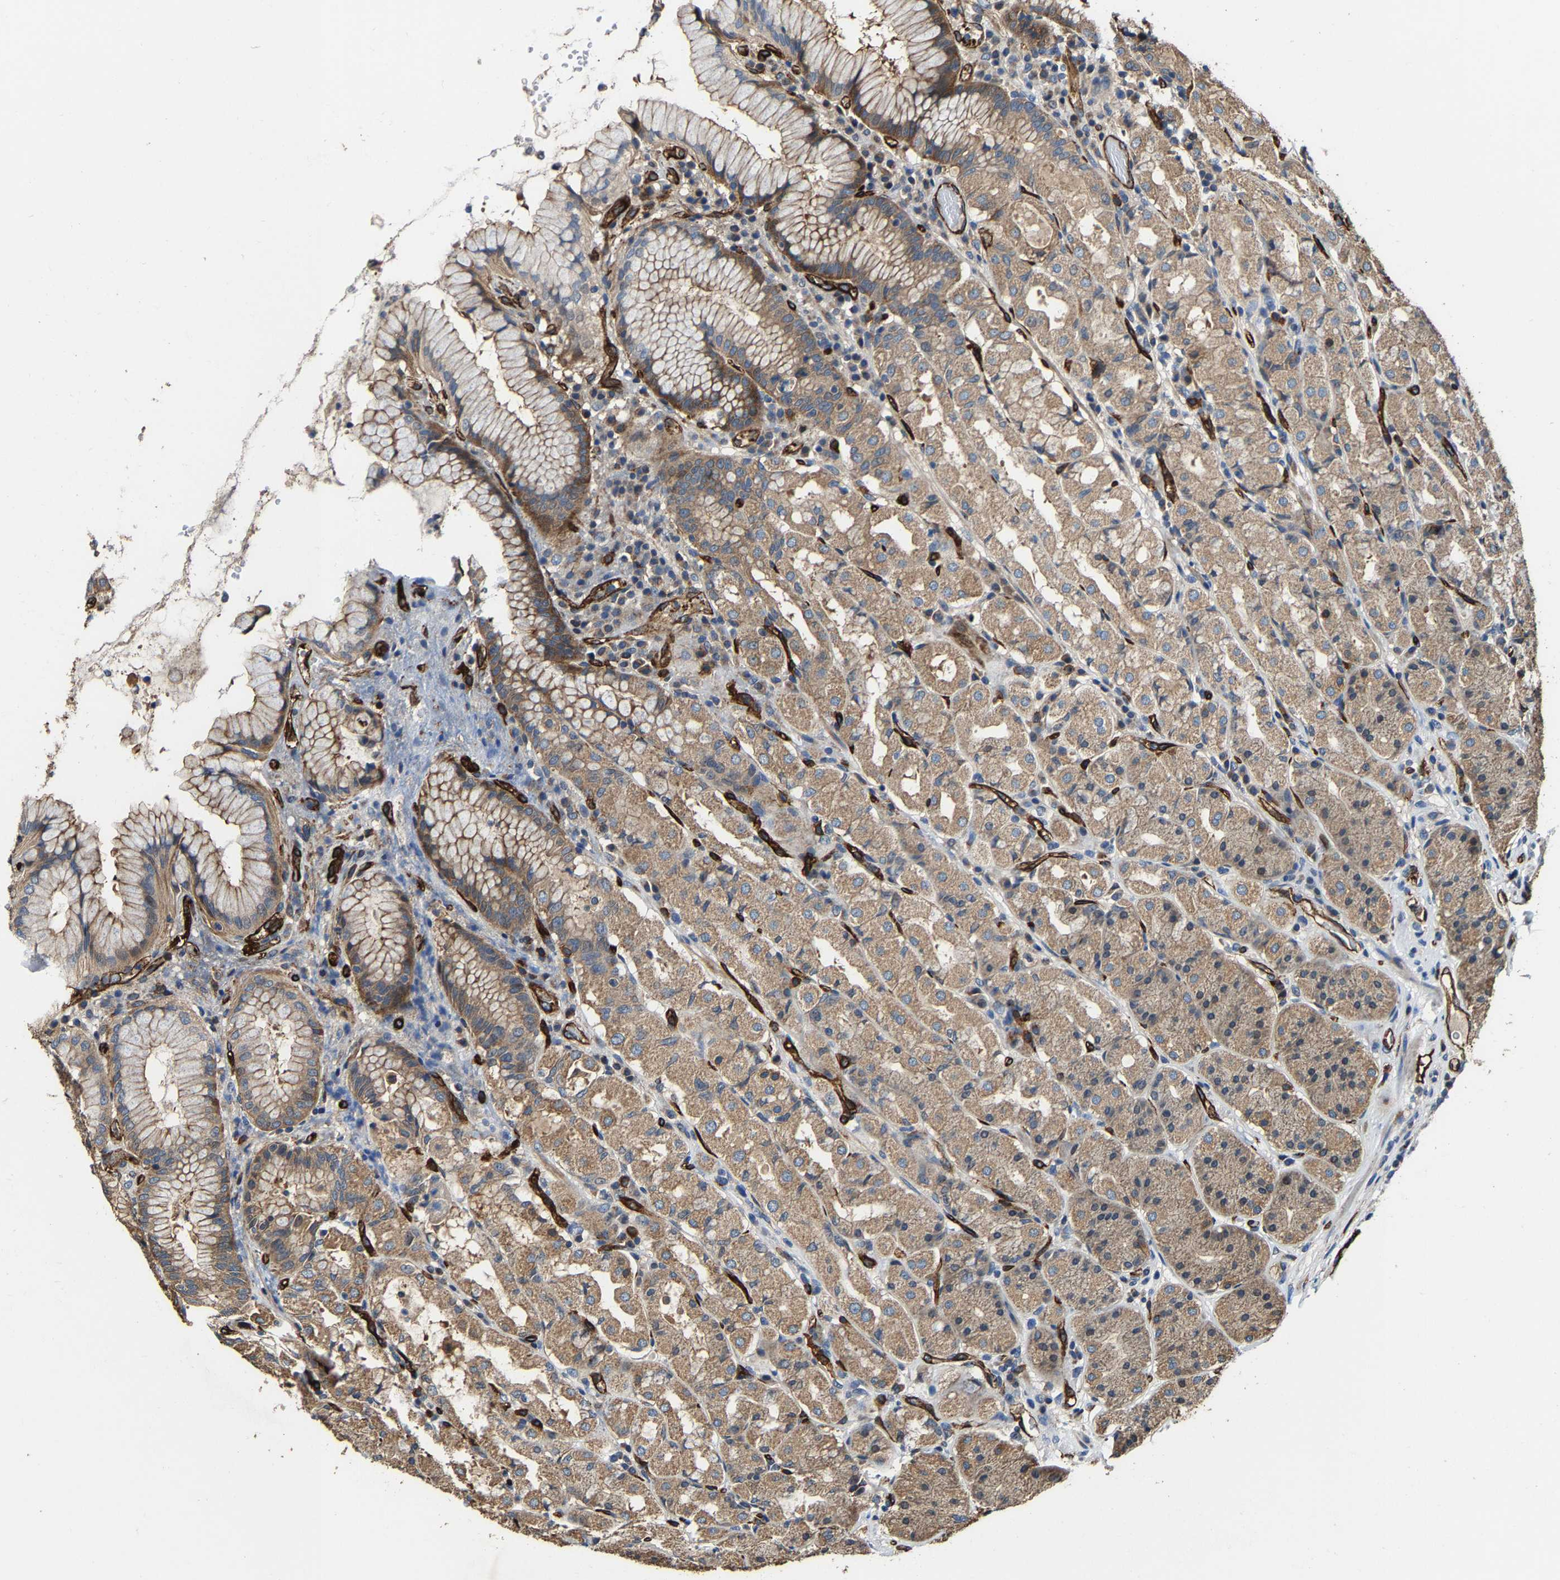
{"staining": {"intensity": "moderate", "quantity": ">75%", "location": "cytoplasmic/membranous"}, "tissue": "stomach", "cell_type": "Glandular cells", "image_type": "normal", "snomed": [{"axis": "morphology", "description": "Normal tissue, NOS"}, {"axis": "topography", "description": "Stomach"}, {"axis": "topography", "description": "Stomach, lower"}], "caption": "Moderate cytoplasmic/membranous expression for a protein is identified in about >75% of glandular cells of normal stomach using IHC.", "gene": "GFRA3", "patient": {"sex": "female", "age": 56}}